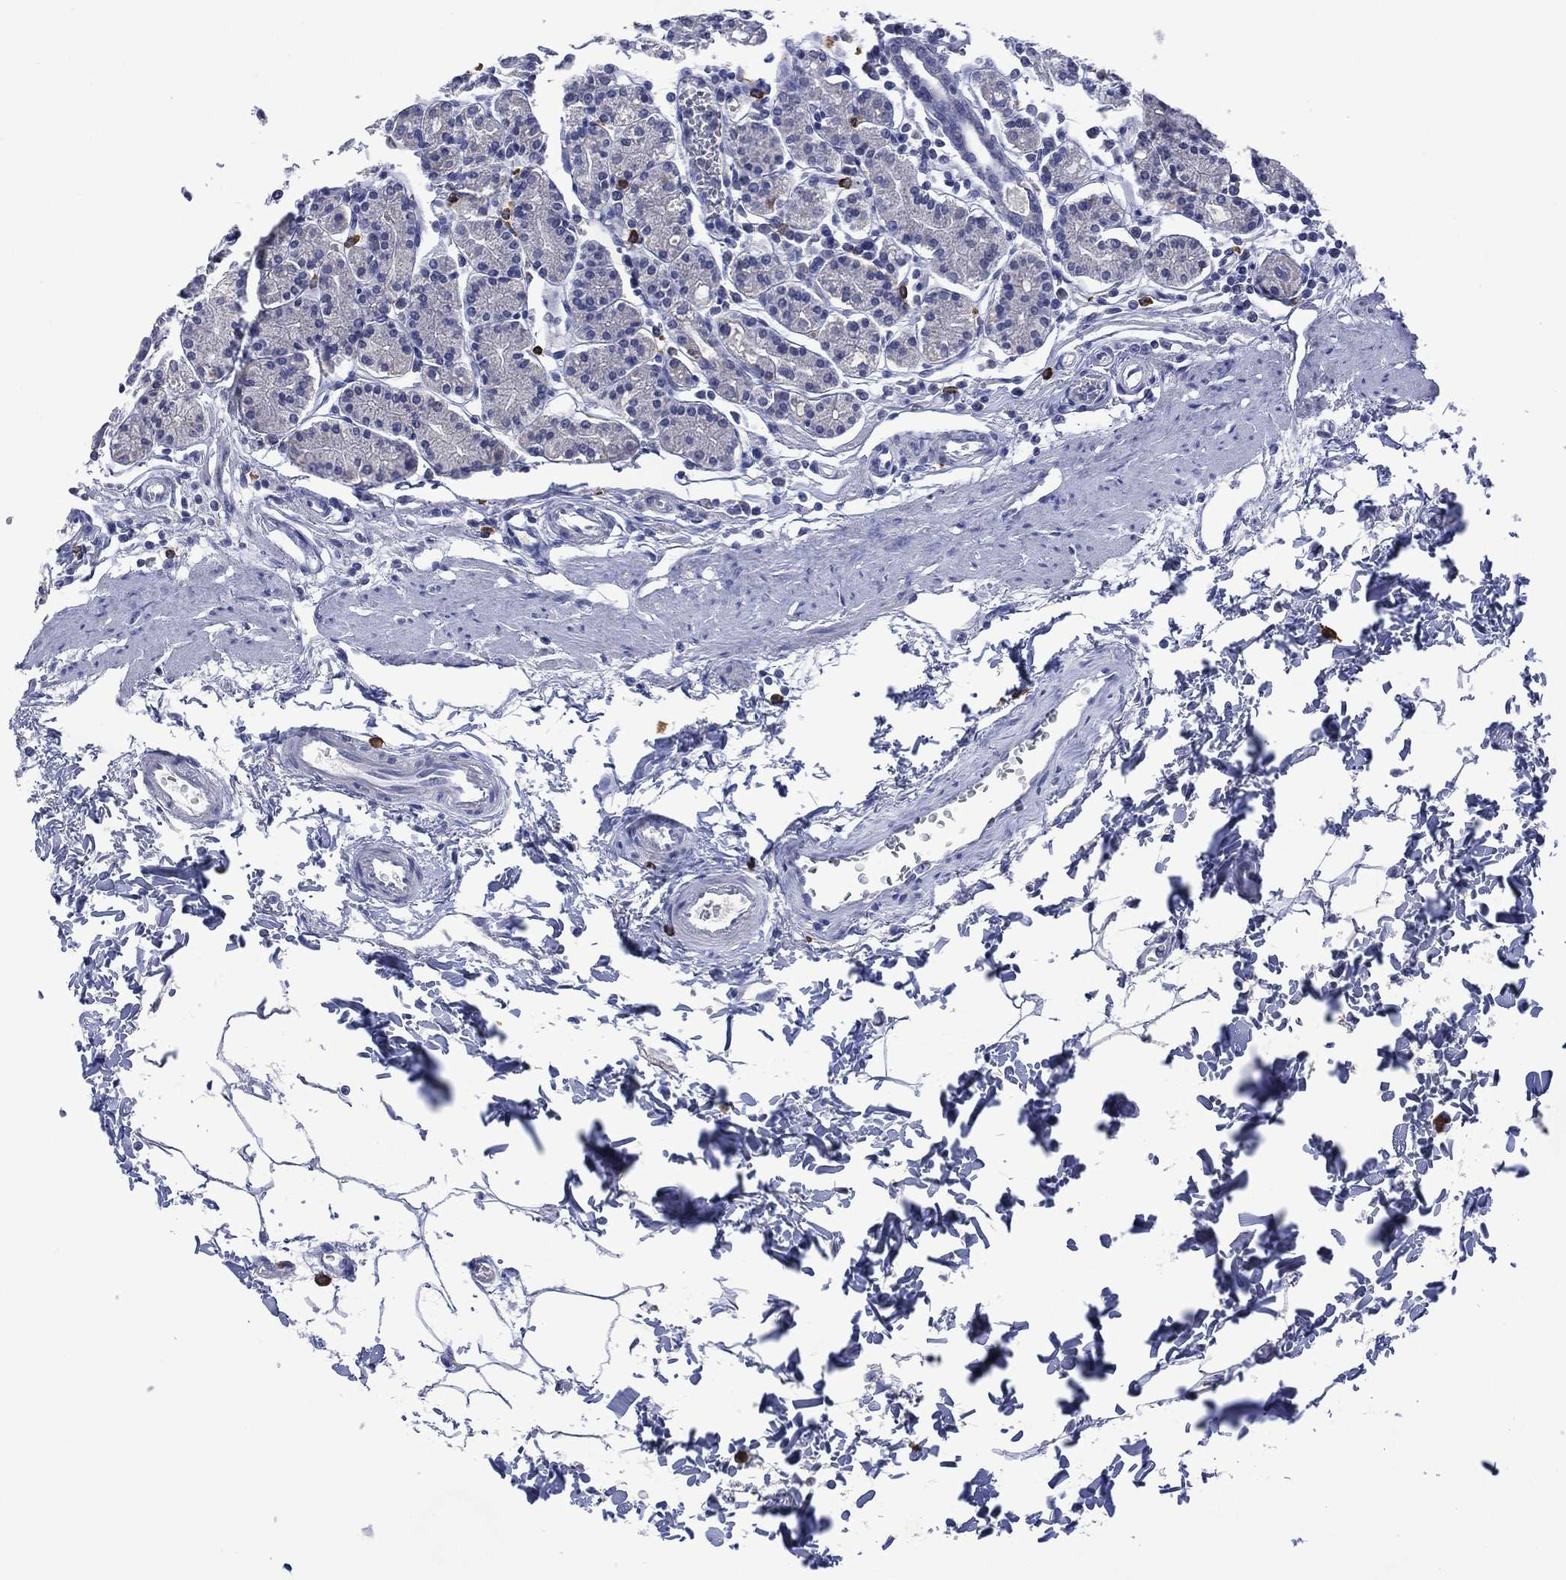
{"staining": {"intensity": "negative", "quantity": "none", "location": "none"}, "tissue": "stomach", "cell_type": "Glandular cells", "image_type": "normal", "snomed": [{"axis": "morphology", "description": "Normal tissue, NOS"}, {"axis": "topography", "description": "Stomach, upper"}, {"axis": "topography", "description": "Stomach"}], "caption": "Glandular cells are negative for protein expression in normal human stomach. Nuclei are stained in blue.", "gene": "ASB10", "patient": {"sex": "male", "age": 62}}